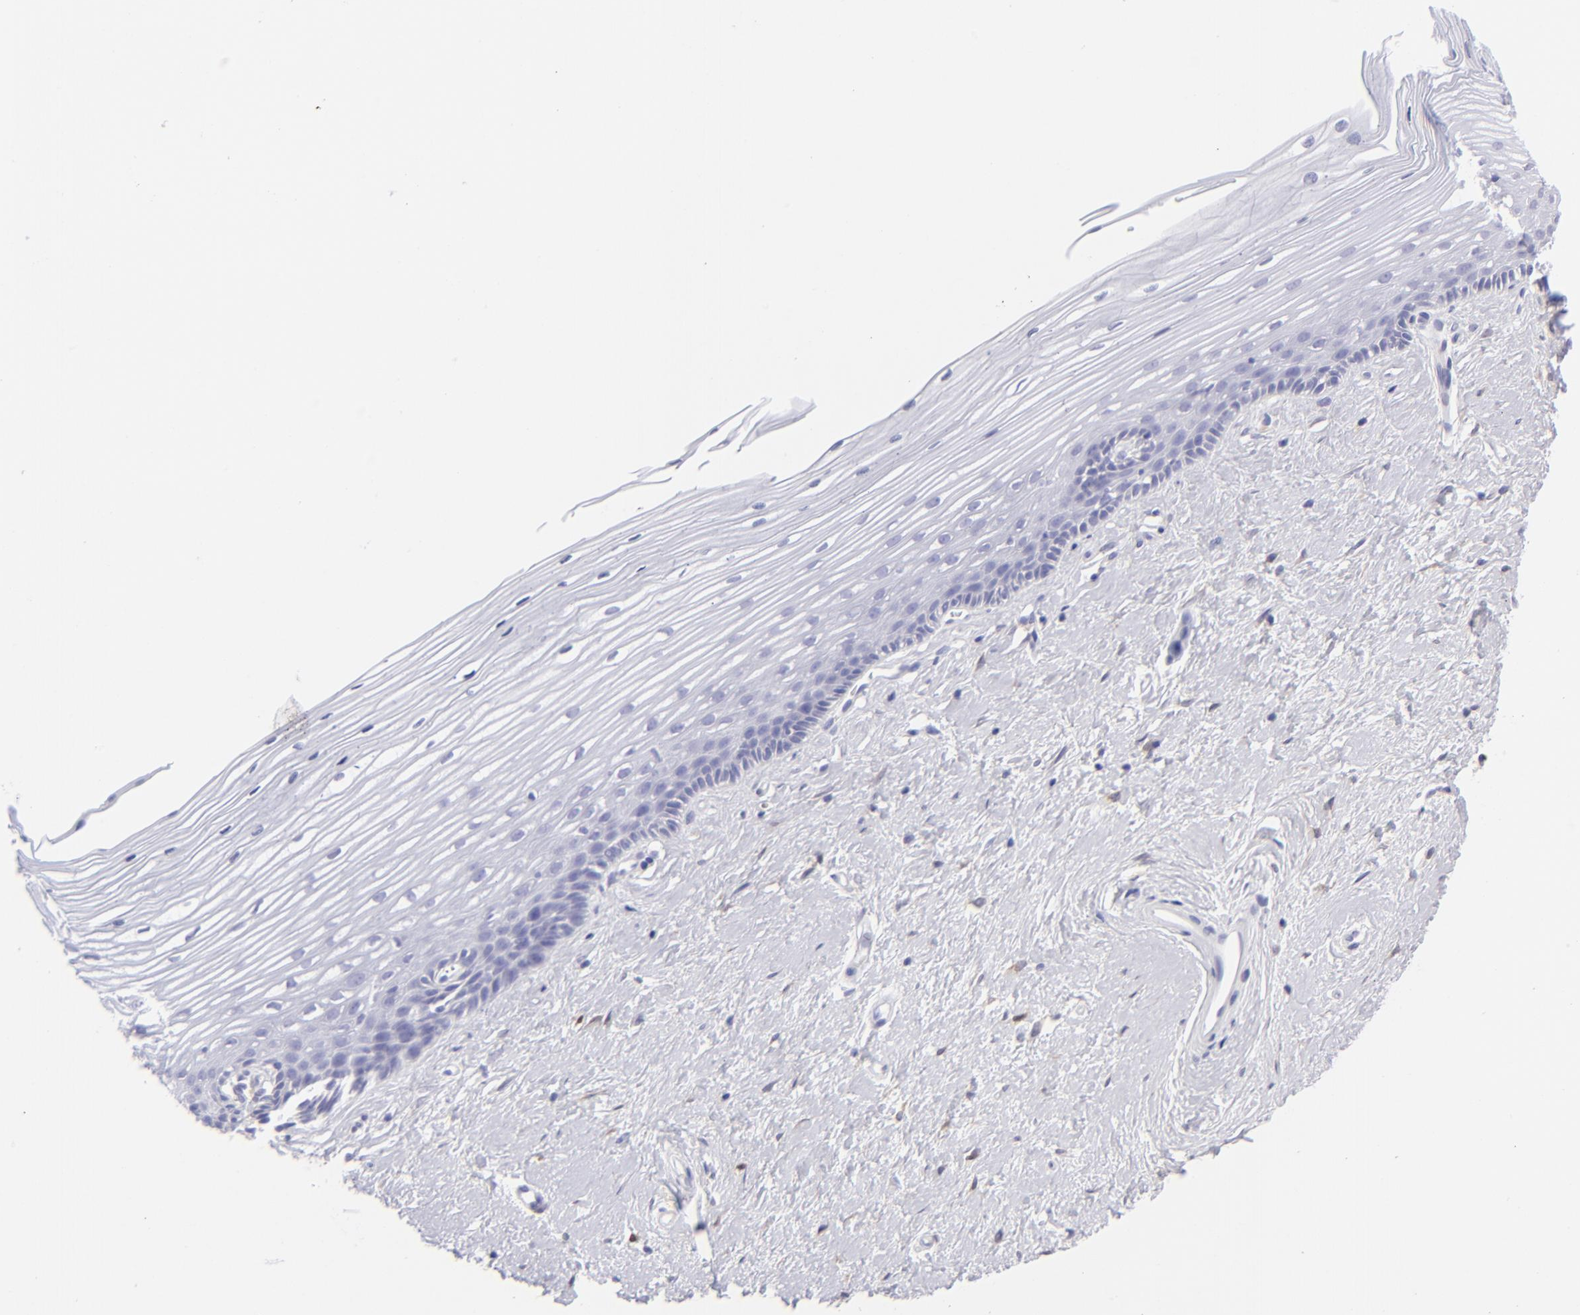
{"staining": {"intensity": "negative", "quantity": "none", "location": "none"}, "tissue": "cervix", "cell_type": "Glandular cells", "image_type": "normal", "snomed": [{"axis": "morphology", "description": "Normal tissue, NOS"}, {"axis": "topography", "description": "Cervix"}], "caption": "High power microscopy histopathology image of an immunohistochemistry (IHC) photomicrograph of unremarkable cervix, revealing no significant staining in glandular cells. (DAB (3,3'-diaminobenzidine) IHC, high magnification).", "gene": "MITF", "patient": {"sex": "female", "age": 40}}